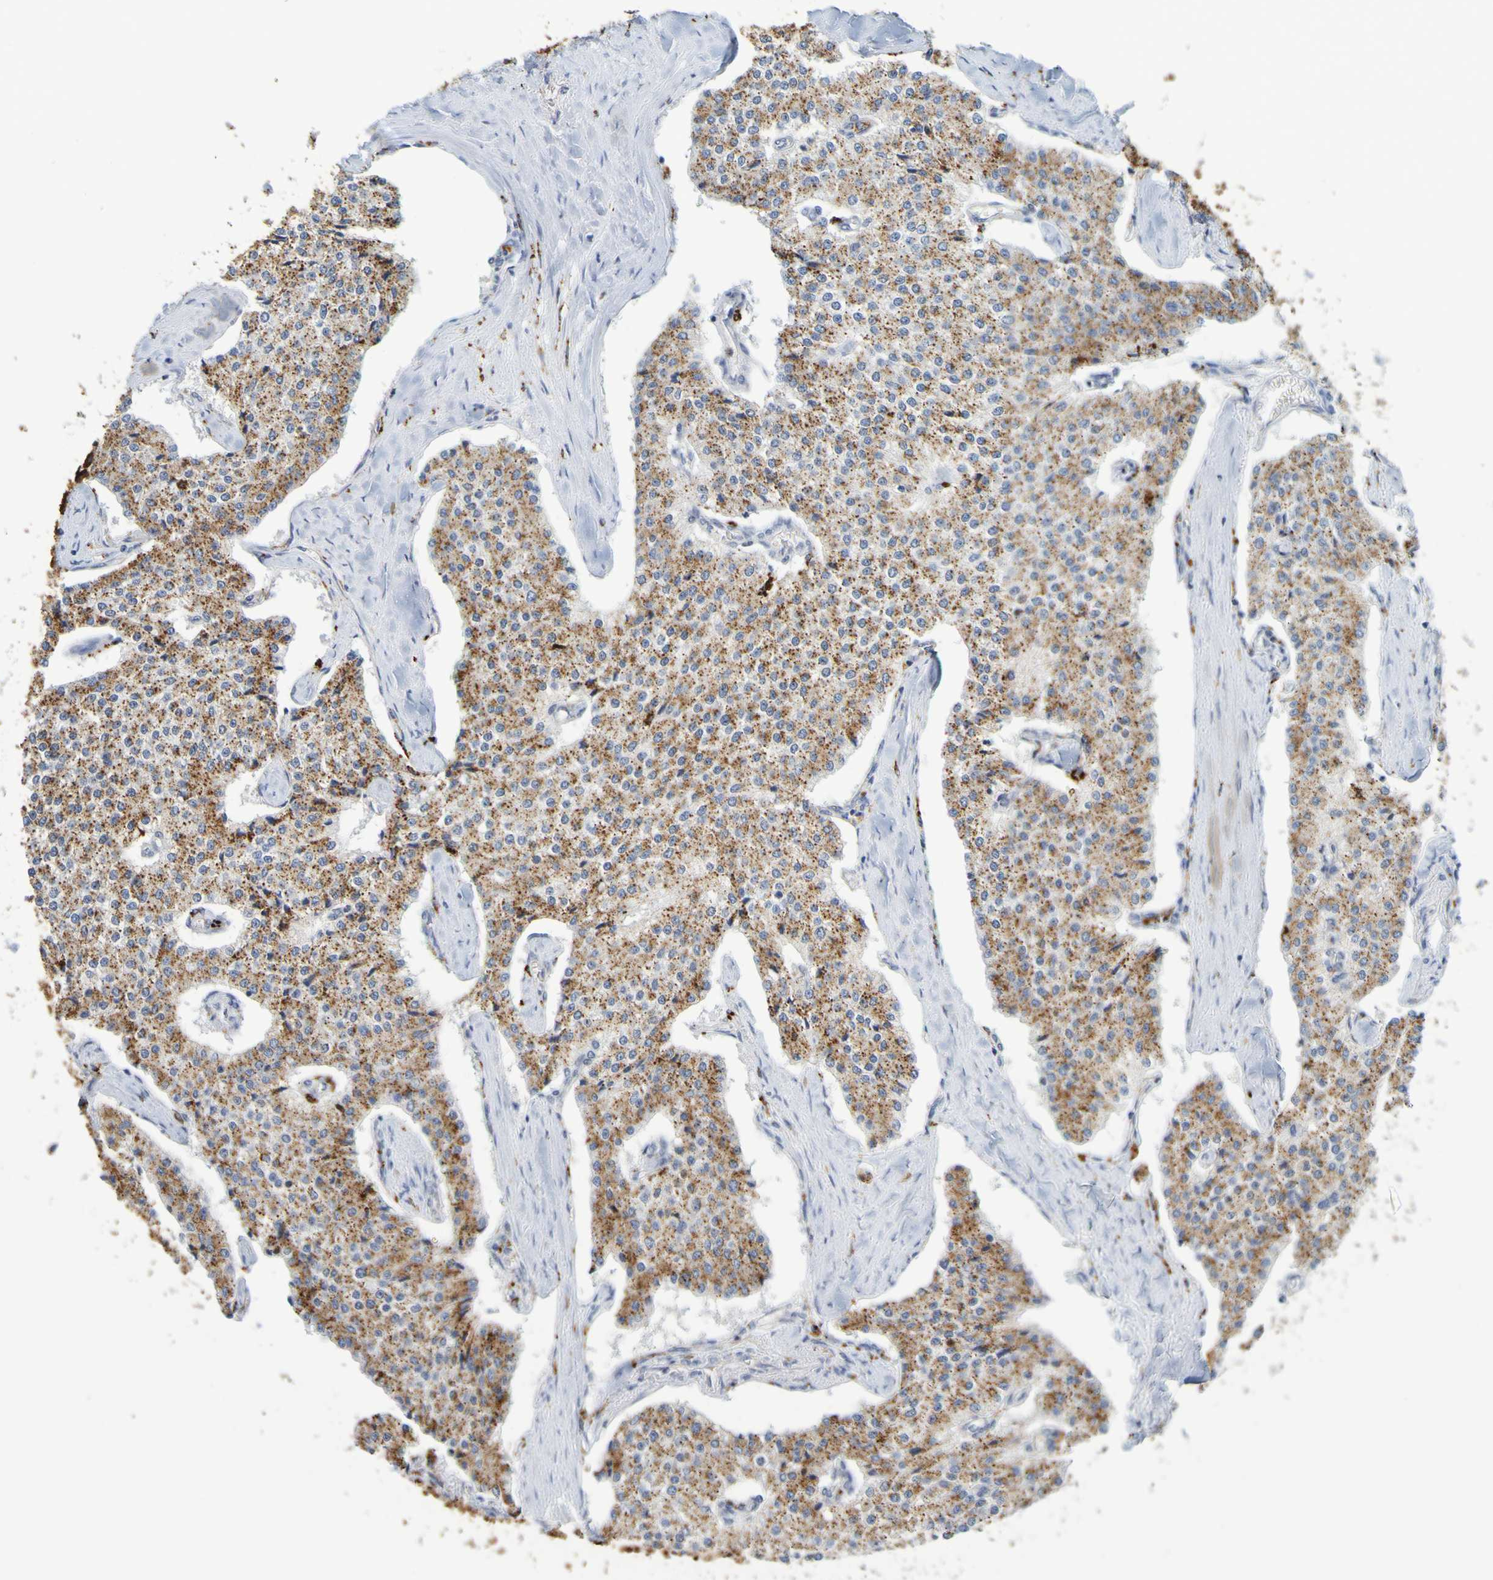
{"staining": {"intensity": "moderate", "quantity": ">75%", "location": "cytoplasmic/membranous"}, "tissue": "carcinoid", "cell_type": "Tumor cells", "image_type": "cancer", "snomed": [{"axis": "morphology", "description": "Carcinoid, malignant, NOS"}, {"axis": "topography", "description": "Colon"}], "caption": "IHC (DAB) staining of human carcinoid shows moderate cytoplasmic/membranous protein expression in about >75% of tumor cells.", "gene": "TPH1", "patient": {"sex": "female", "age": 52}}